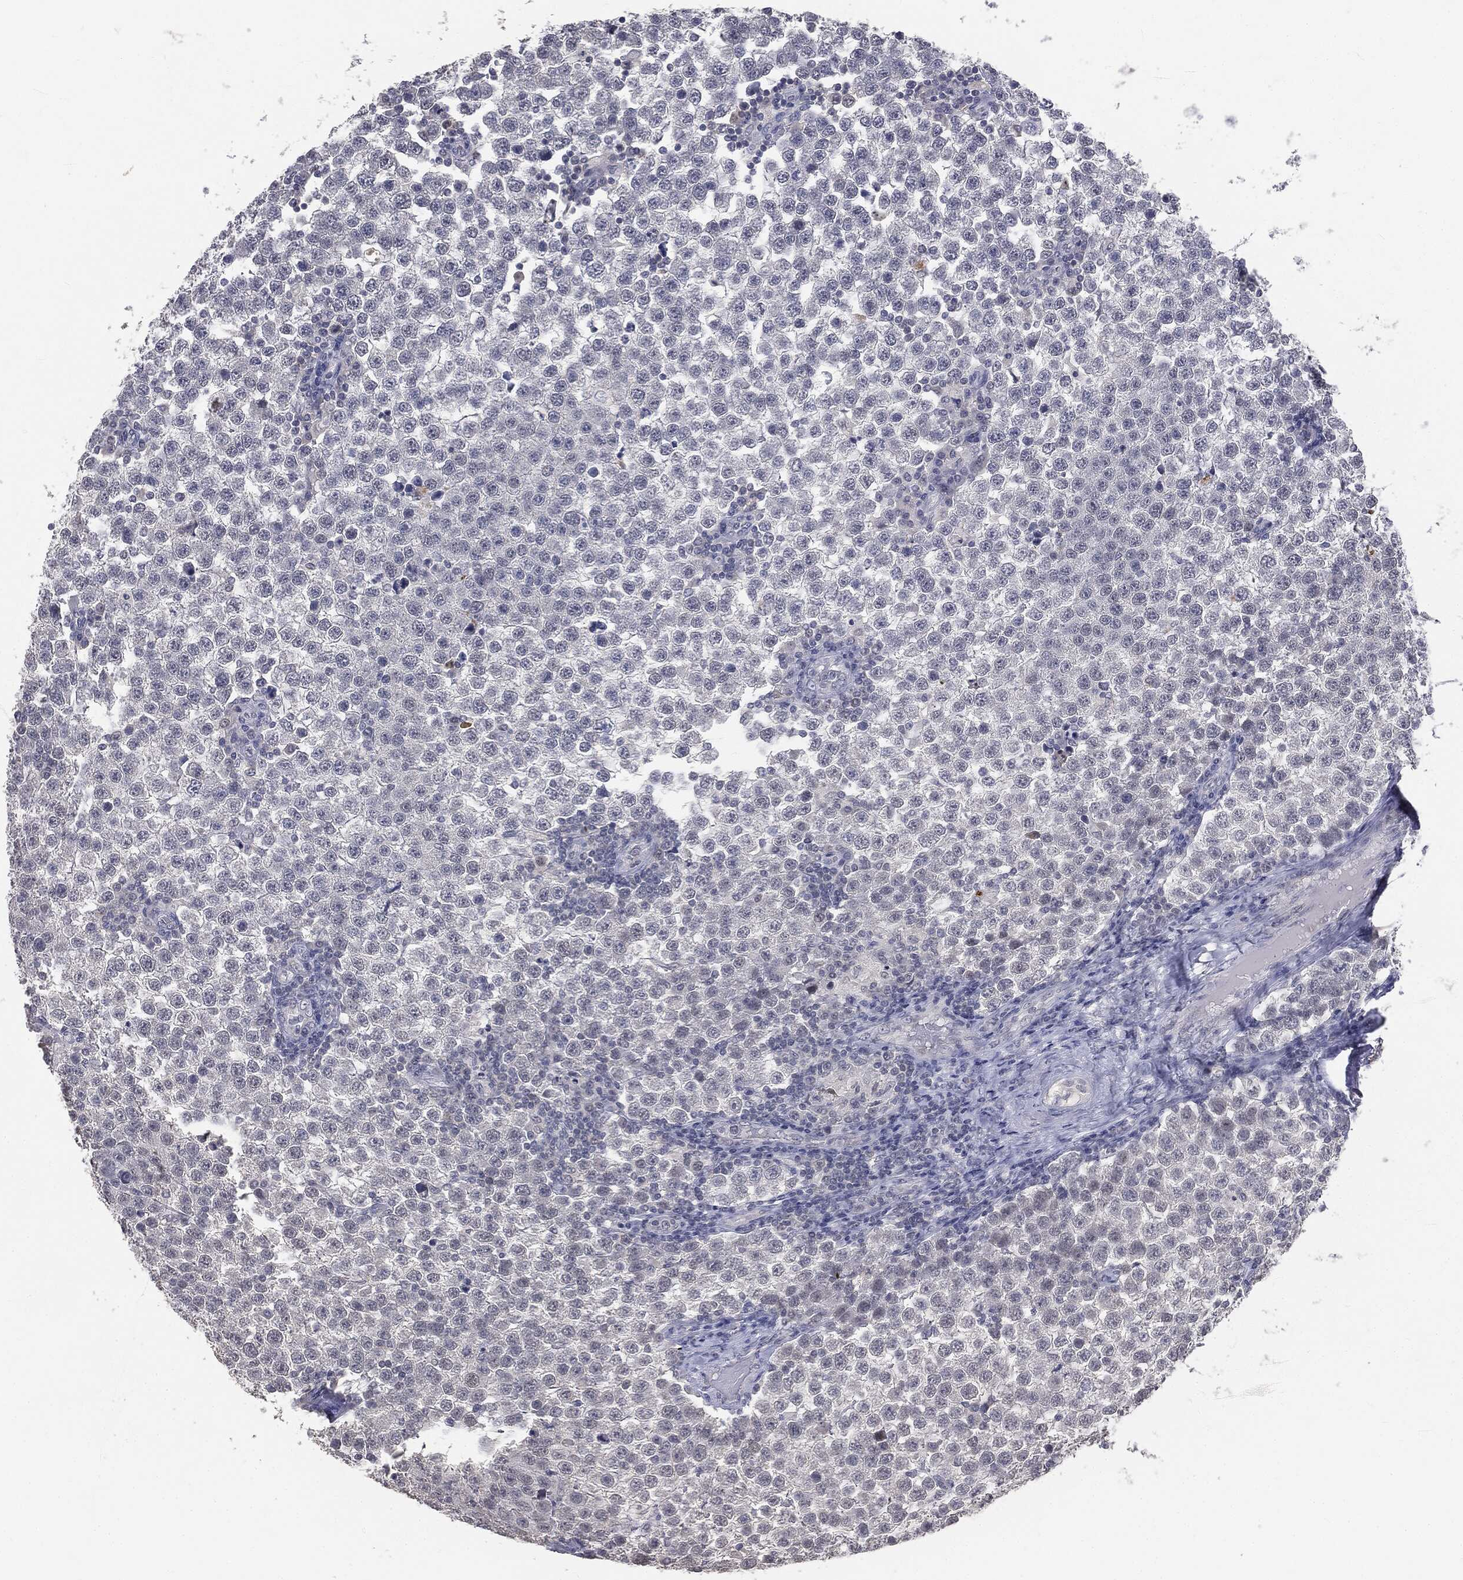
{"staining": {"intensity": "negative", "quantity": "none", "location": "none"}, "tissue": "testis cancer", "cell_type": "Tumor cells", "image_type": "cancer", "snomed": [{"axis": "morphology", "description": "Seminoma, NOS"}, {"axis": "topography", "description": "Testis"}], "caption": "IHC photomicrograph of neoplastic tissue: human testis cancer stained with DAB shows no significant protein expression in tumor cells.", "gene": "SLC2A2", "patient": {"sex": "male", "age": 34}}